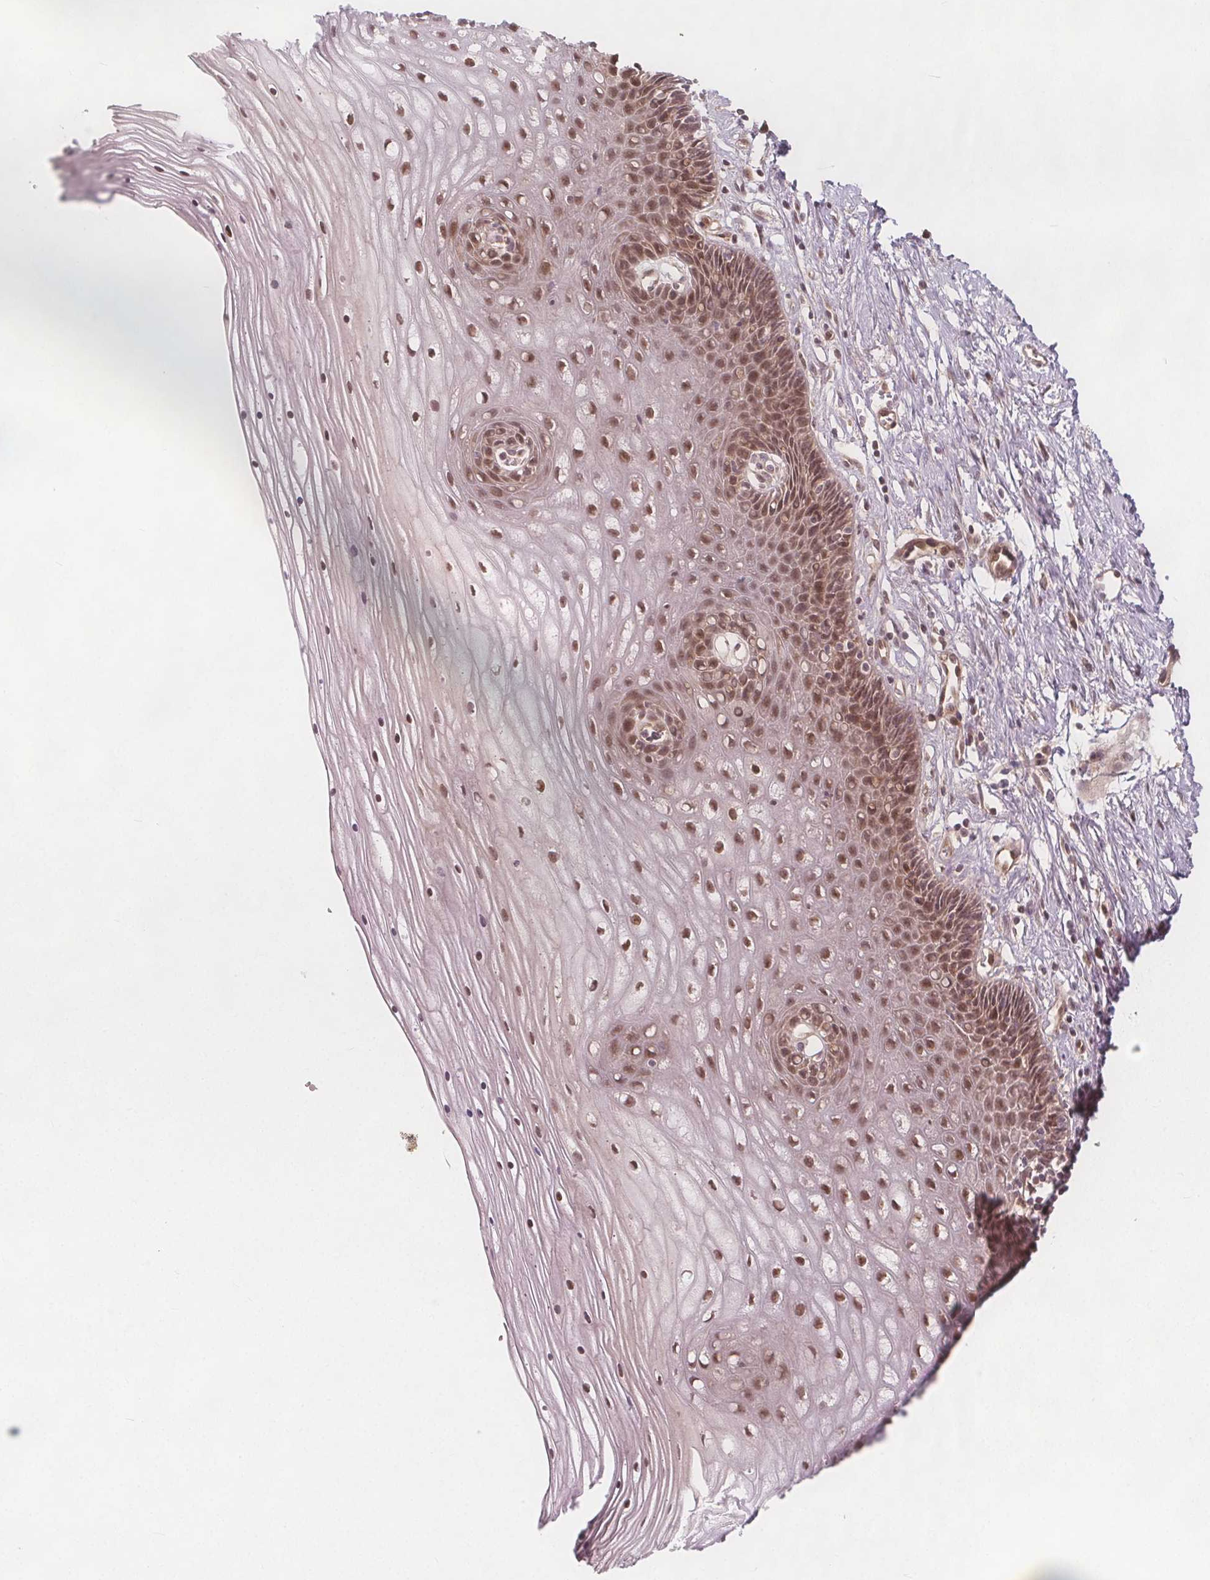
{"staining": {"intensity": "moderate", "quantity": ">75%", "location": "nuclear"}, "tissue": "cervix", "cell_type": "Glandular cells", "image_type": "normal", "snomed": [{"axis": "morphology", "description": "Normal tissue, NOS"}, {"axis": "topography", "description": "Cervix"}], "caption": "A medium amount of moderate nuclear positivity is identified in about >75% of glandular cells in benign cervix.", "gene": "AKT1S1", "patient": {"sex": "female", "age": 35}}